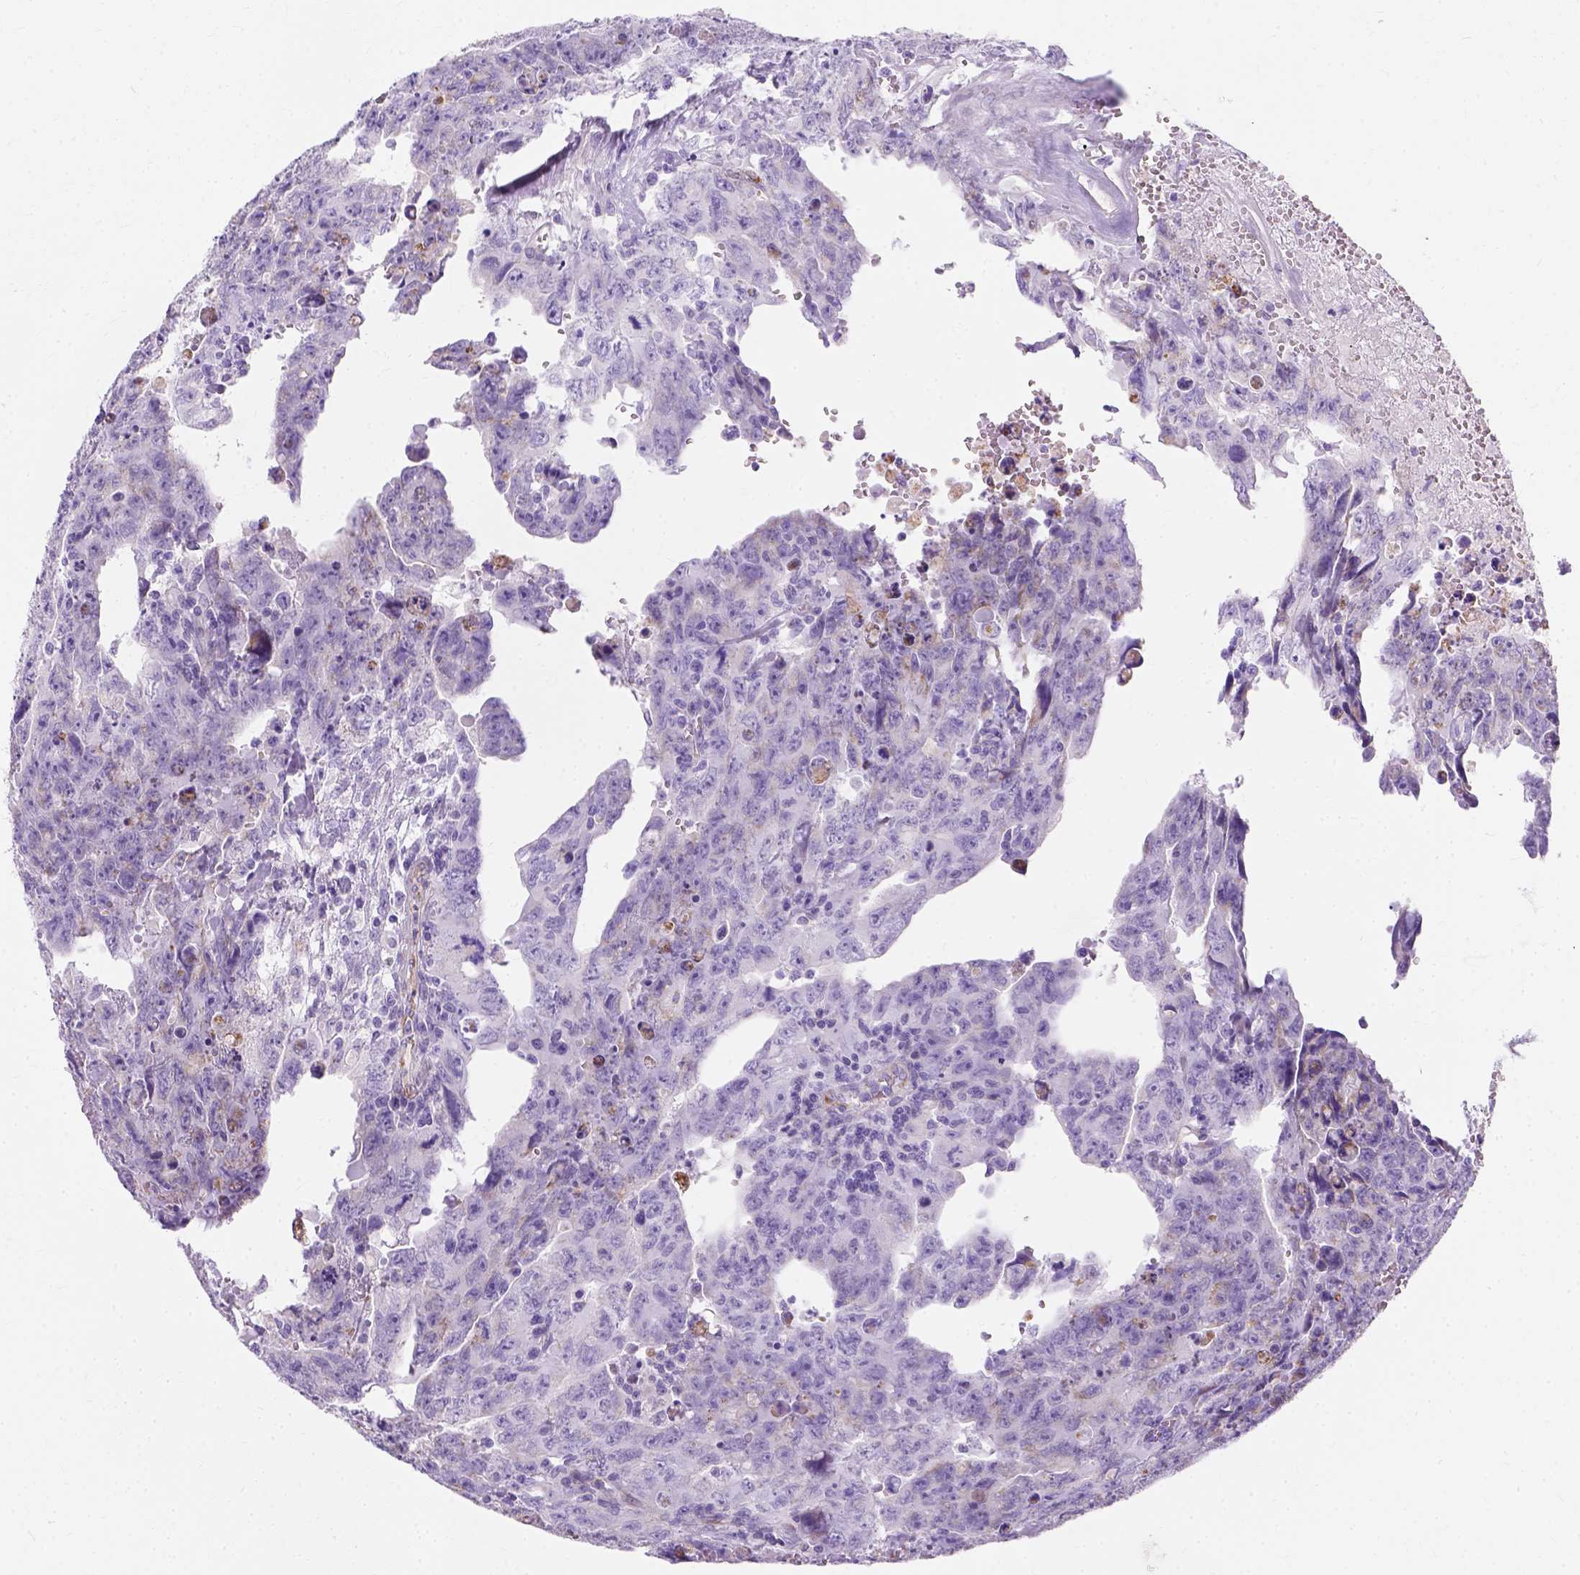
{"staining": {"intensity": "negative", "quantity": "none", "location": "none"}, "tissue": "testis cancer", "cell_type": "Tumor cells", "image_type": "cancer", "snomed": [{"axis": "morphology", "description": "Carcinoma, Embryonal, NOS"}, {"axis": "topography", "description": "Testis"}], "caption": "Image shows no protein positivity in tumor cells of embryonal carcinoma (testis) tissue.", "gene": "MYH15", "patient": {"sex": "male", "age": 24}}